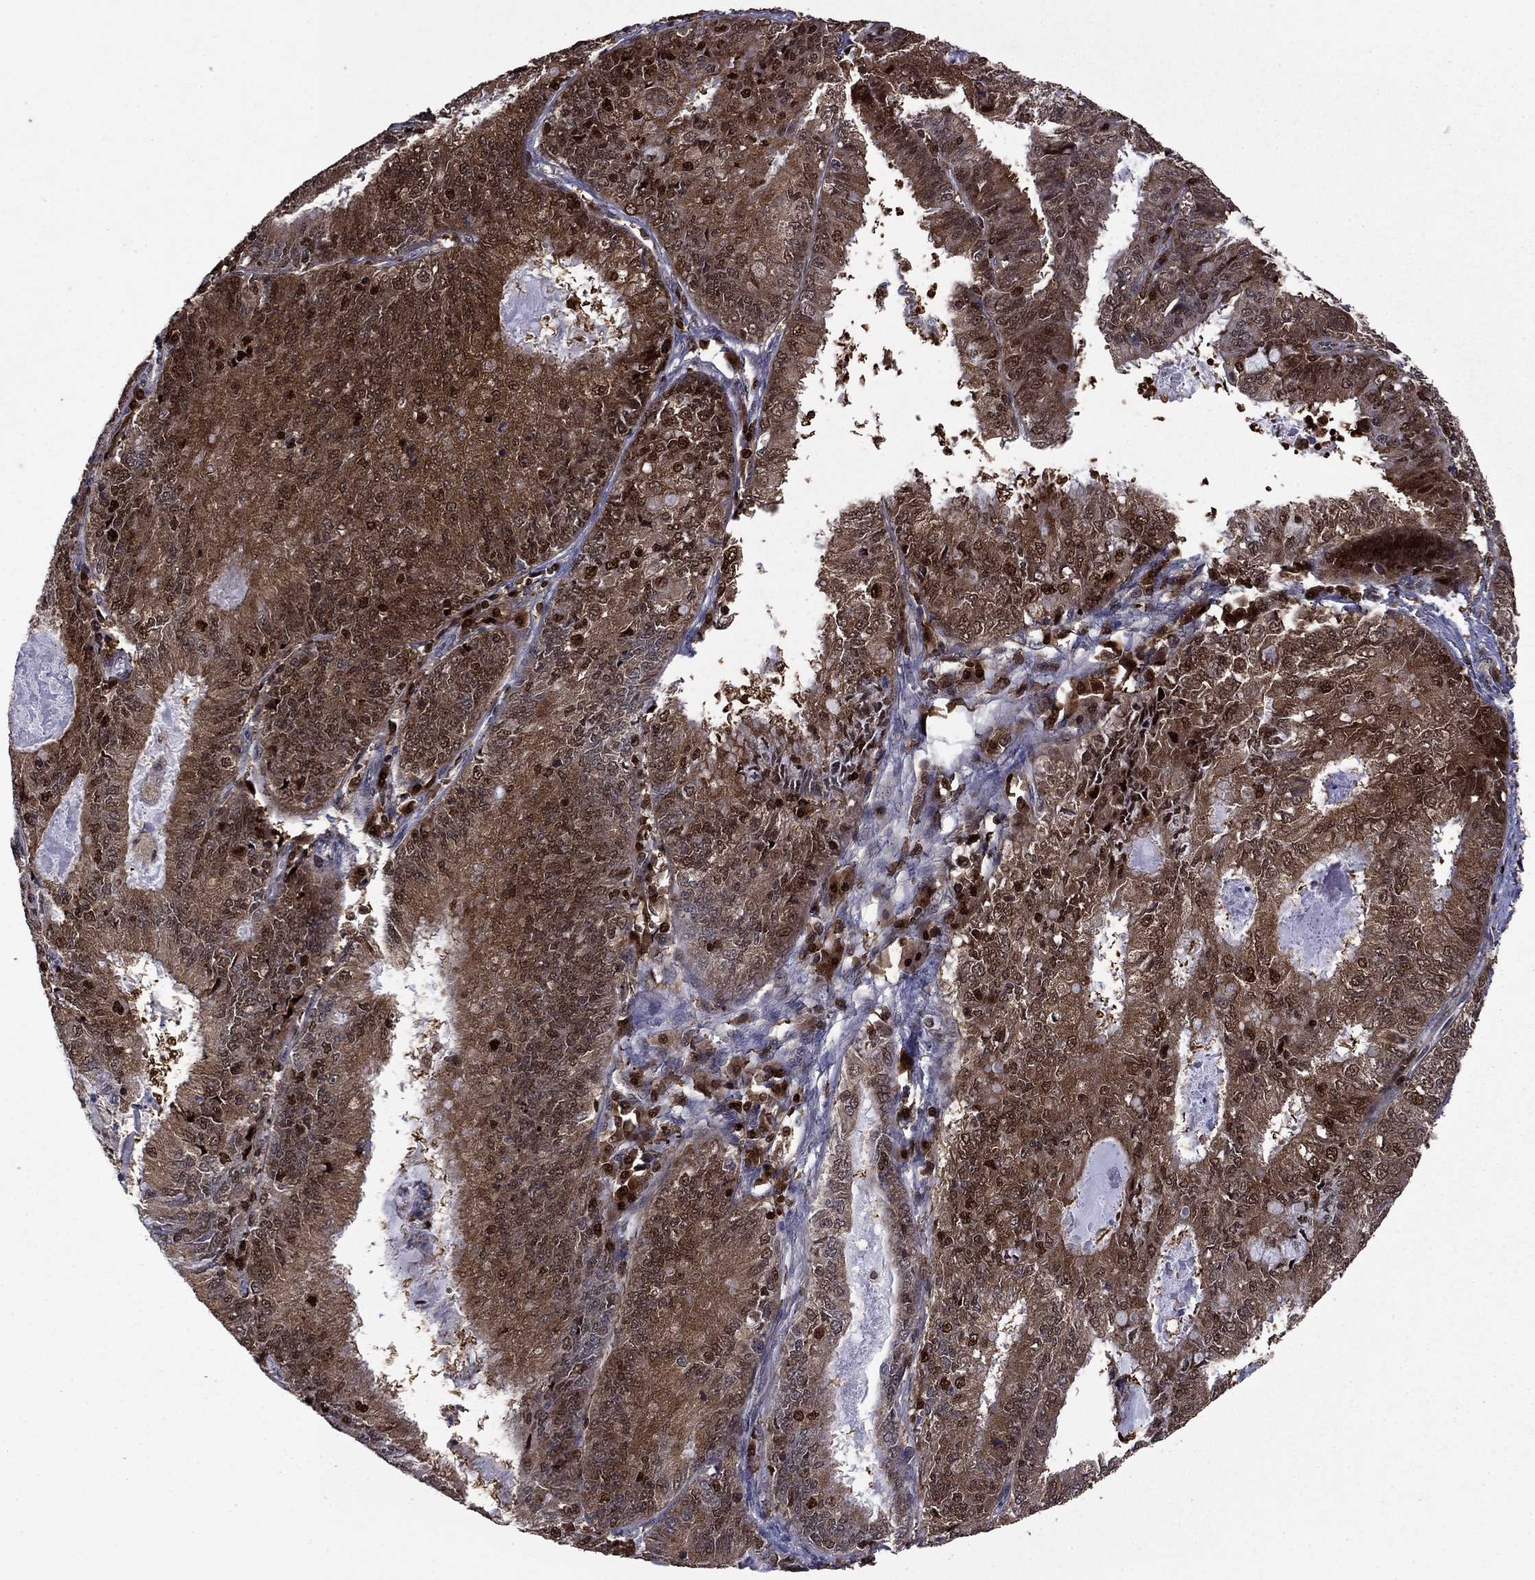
{"staining": {"intensity": "moderate", "quantity": ">75%", "location": "cytoplasmic/membranous,nuclear"}, "tissue": "endometrial cancer", "cell_type": "Tumor cells", "image_type": "cancer", "snomed": [{"axis": "morphology", "description": "Adenocarcinoma, NOS"}, {"axis": "topography", "description": "Endometrium"}], "caption": "Human adenocarcinoma (endometrial) stained for a protein (brown) demonstrates moderate cytoplasmic/membranous and nuclear positive staining in about >75% of tumor cells.", "gene": "APPBP2", "patient": {"sex": "female", "age": 57}}